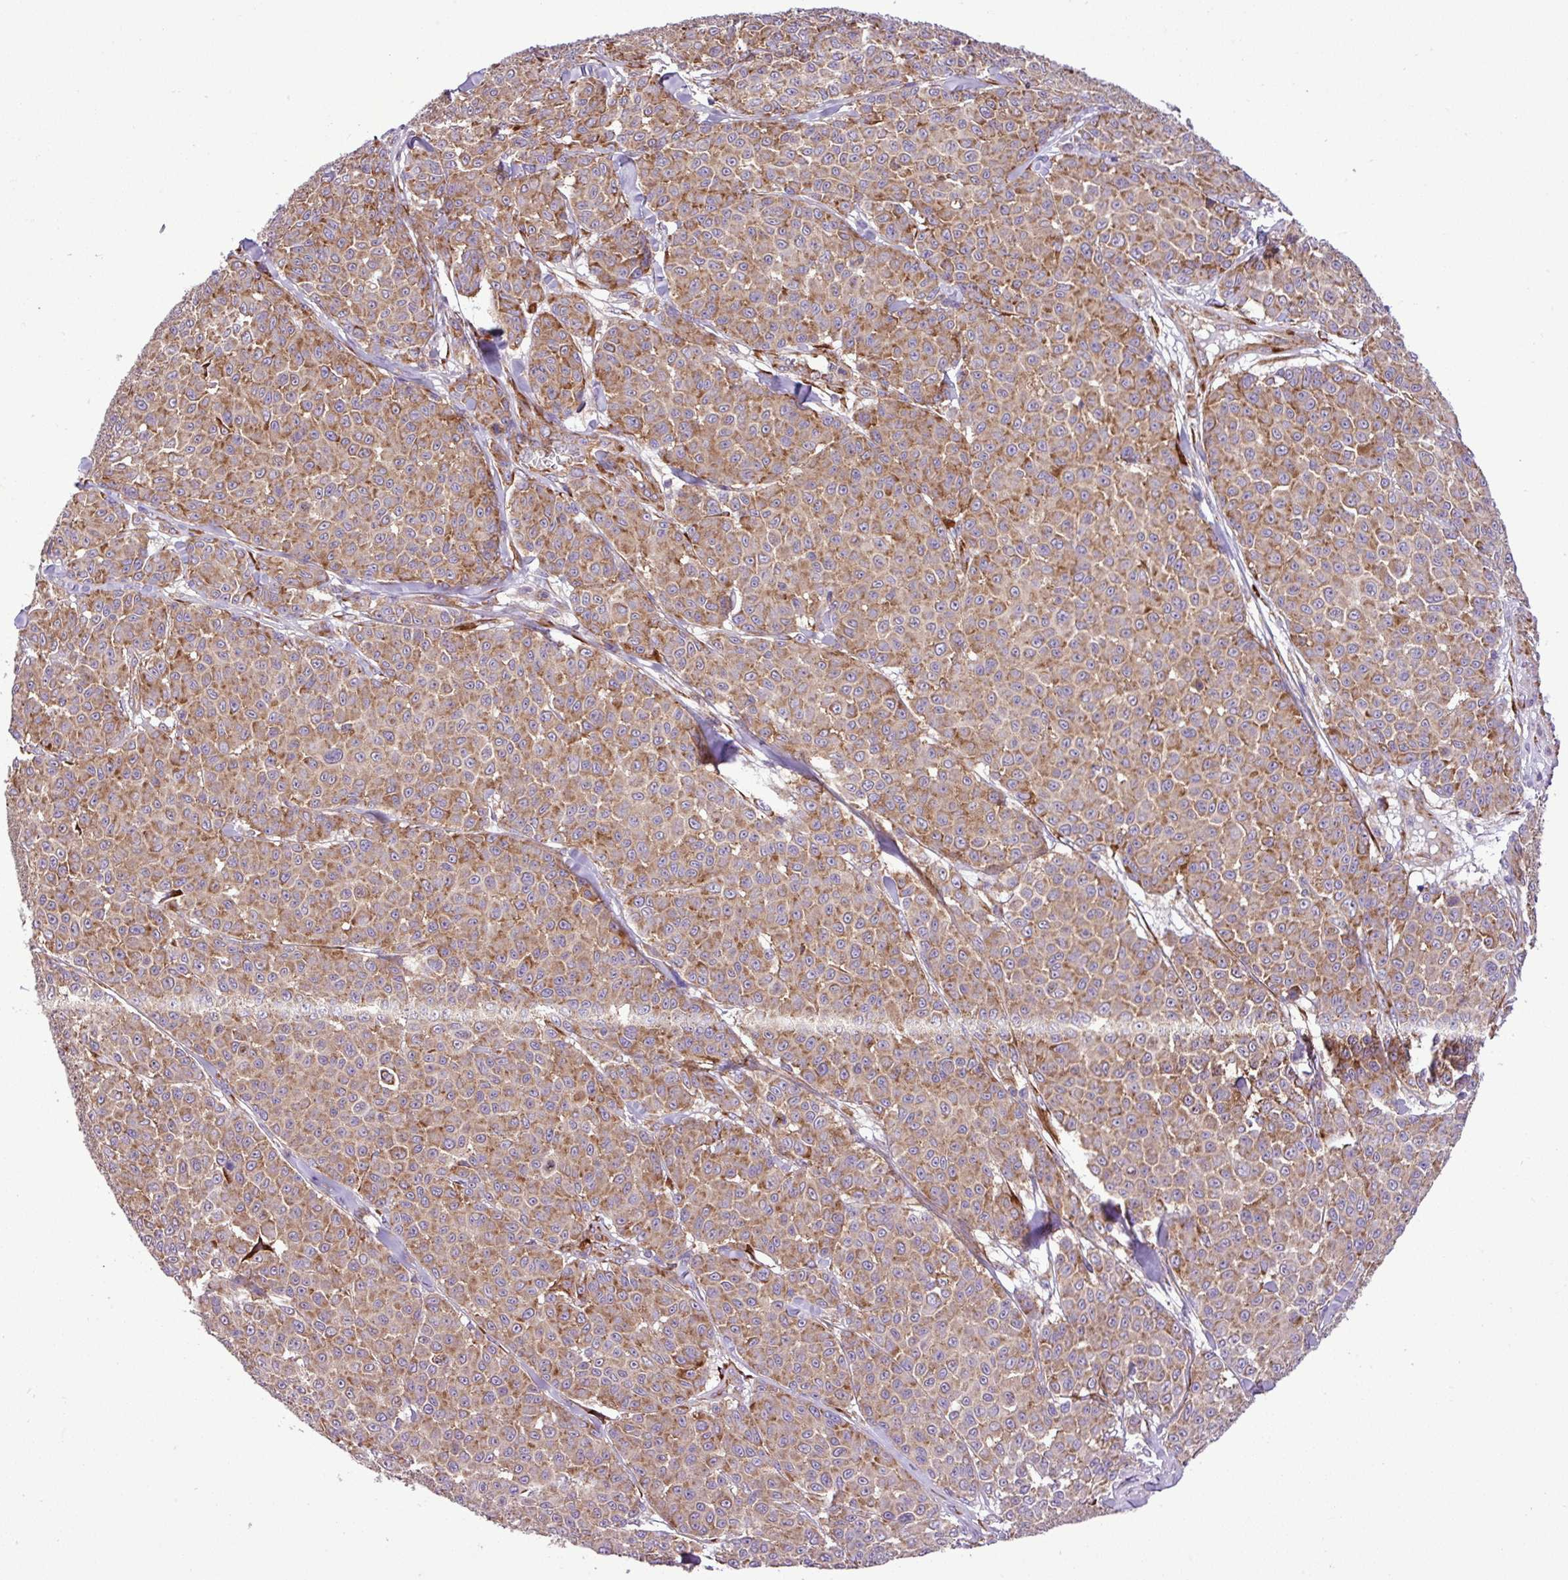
{"staining": {"intensity": "moderate", "quantity": ">75%", "location": "cytoplasmic/membranous"}, "tissue": "melanoma", "cell_type": "Tumor cells", "image_type": "cancer", "snomed": [{"axis": "morphology", "description": "Malignant melanoma, NOS"}, {"axis": "topography", "description": "Skin"}], "caption": "This is a histology image of IHC staining of malignant melanoma, which shows moderate positivity in the cytoplasmic/membranous of tumor cells.", "gene": "RPL13", "patient": {"sex": "male", "age": 46}}